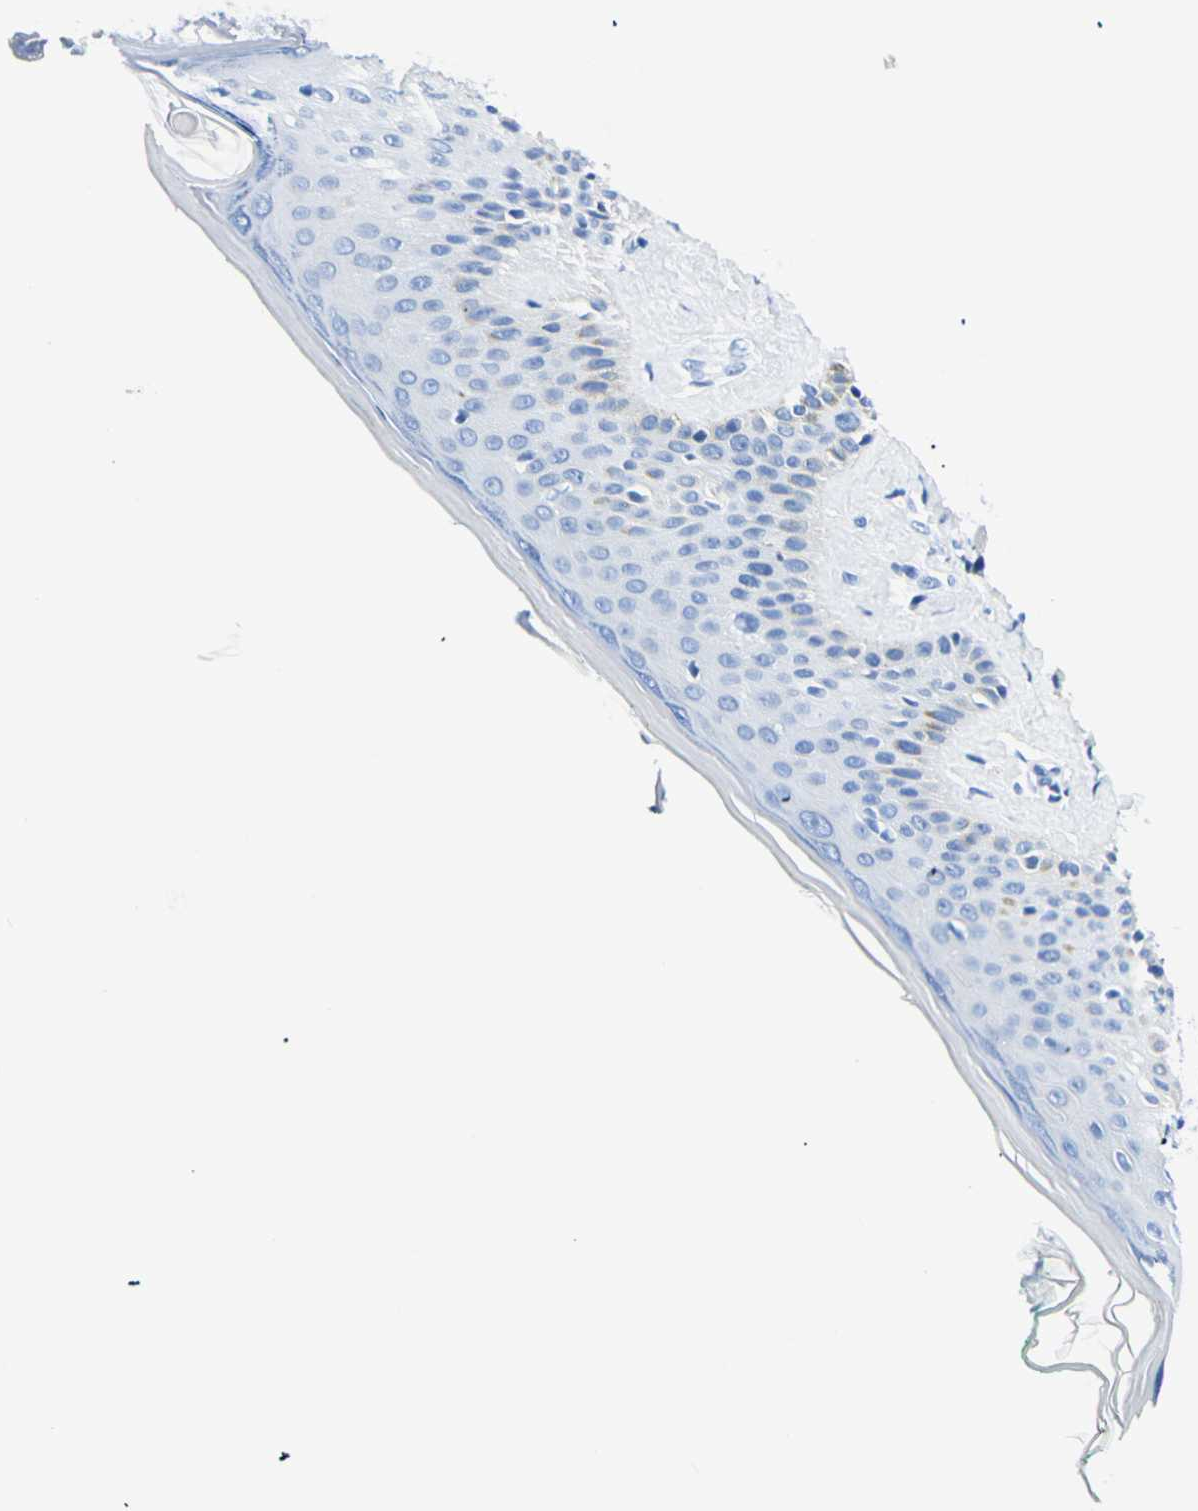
{"staining": {"intensity": "negative", "quantity": "none", "location": "none"}, "tissue": "skin cancer", "cell_type": "Tumor cells", "image_type": "cancer", "snomed": [{"axis": "morphology", "description": "Basal cell carcinoma"}, {"axis": "topography", "description": "Skin"}], "caption": "Skin cancer was stained to show a protein in brown. There is no significant staining in tumor cells. The staining is performed using DAB brown chromogen with nuclei counter-stained in using hematoxylin.", "gene": "MYH2", "patient": {"sex": "male", "age": 43}}